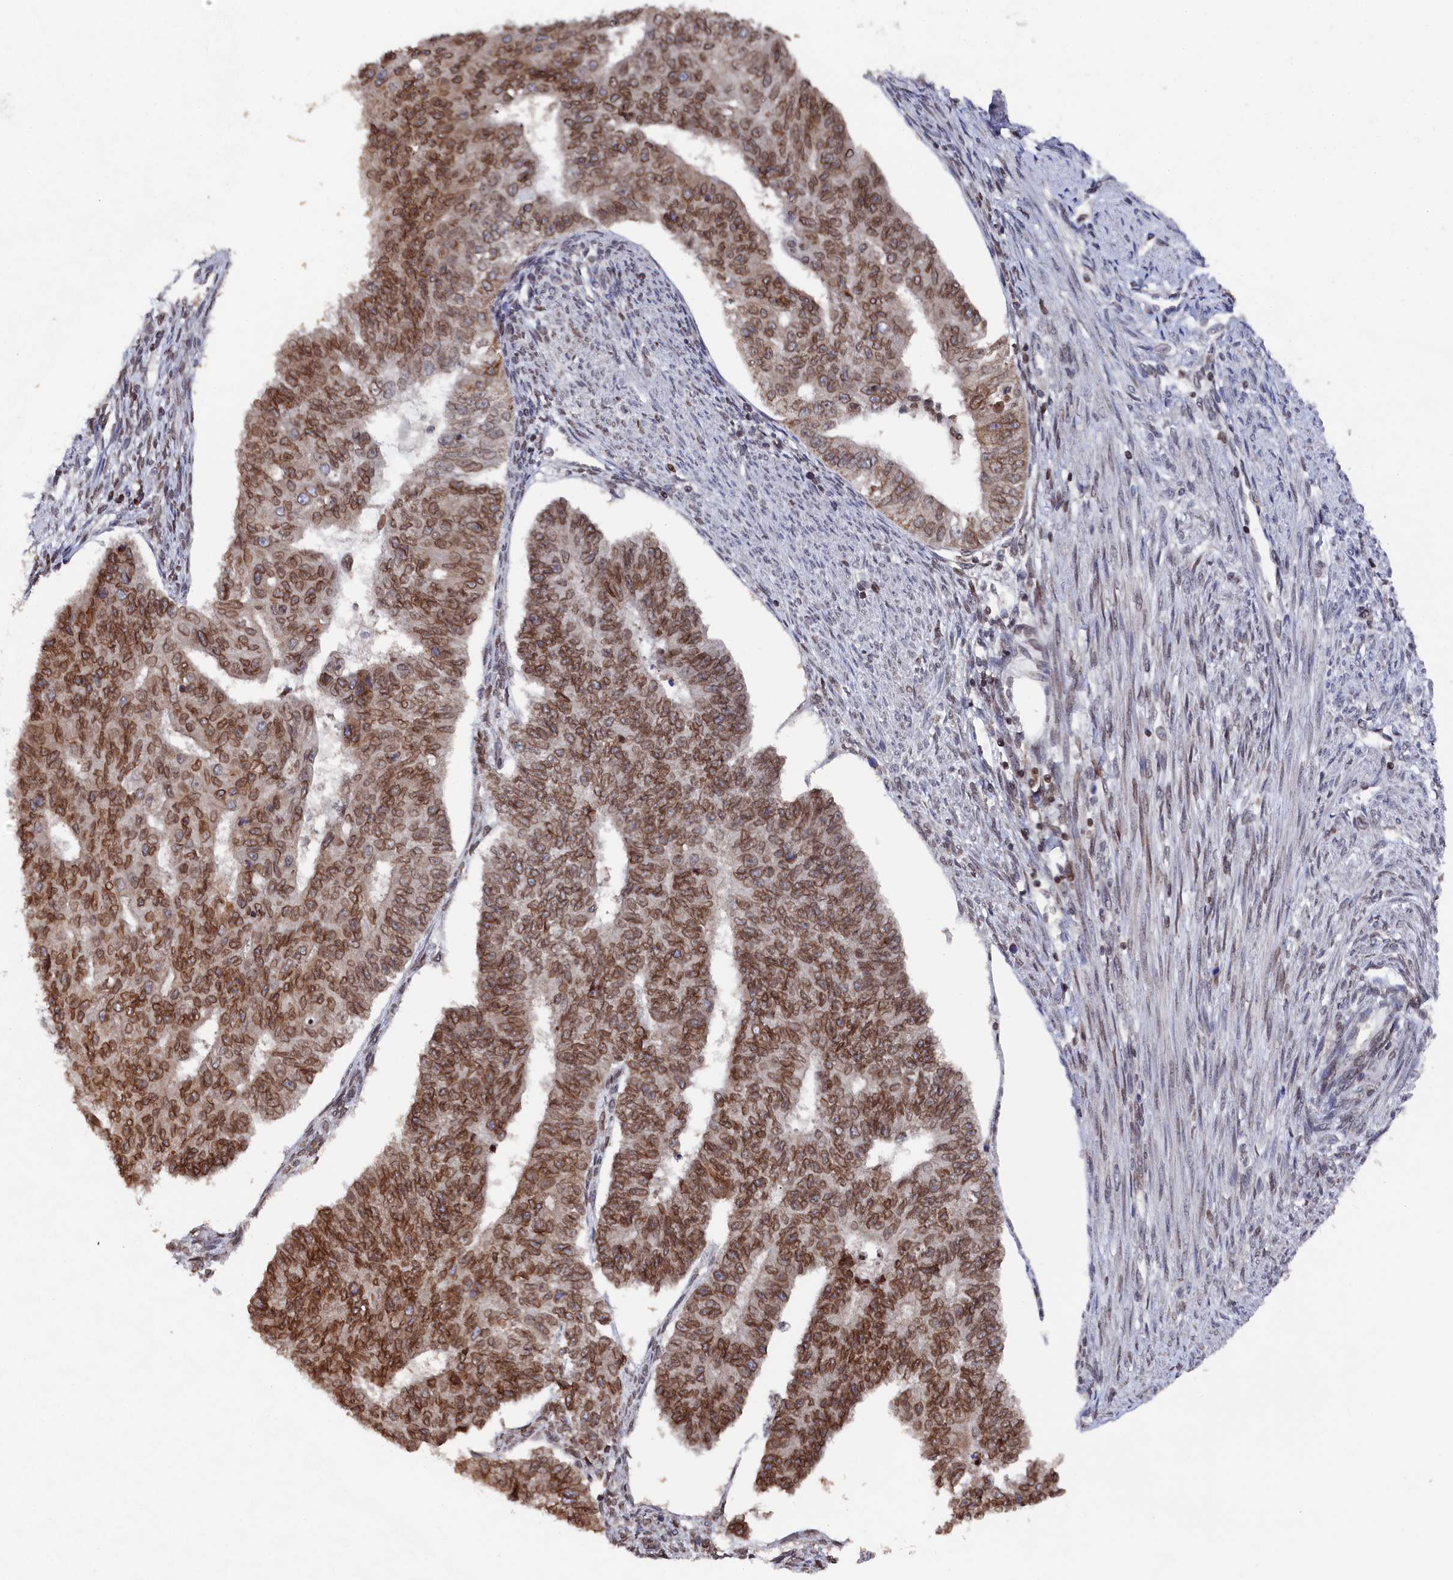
{"staining": {"intensity": "moderate", "quantity": ">75%", "location": "cytoplasmic/membranous,nuclear"}, "tissue": "endometrial cancer", "cell_type": "Tumor cells", "image_type": "cancer", "snomed": [{"axis": "morphology", "description": "Adenocarcinoma, NOS"}, {"axis": "topography", "description": "Endometrium"}], "caption": "Immunohistochemistry (DAB) staining of endometrial cancer reveals moderate cytoplasmic/membranous and nuclear protein expression in about >75% of tumor cells.", "gene": "ANKEF1", "patient": {"sex": "female", "age": 32}}